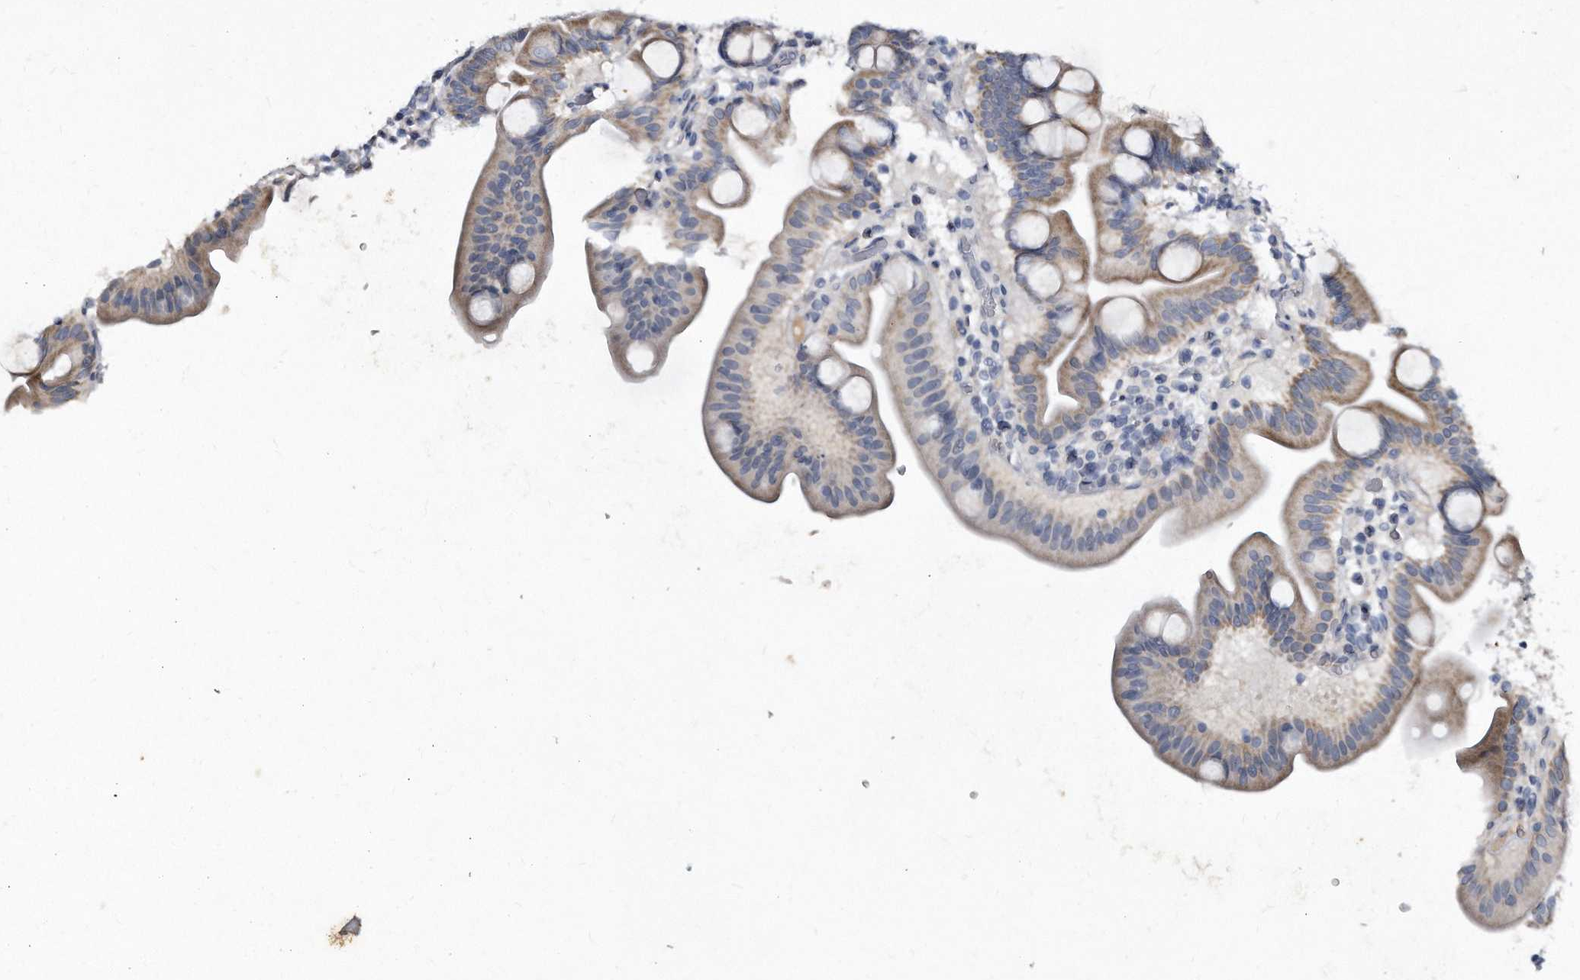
{"staining": {"intensity": "weak", "quantity": ">75%", "location": "cytoplasmic/membranous"}, "tissue": "duodenum", "cell_type": "Glandular cells", "image_type": "normal", "snomed": [{"axis": "morphology", "description": "Normal tissue, NOS"}, {"axis": "topography", "description": "Duodenum"}], "caption": "Brown immunohistochemical staining in unremarkable human duodenum shows weak cytoplasmic/membranous staining in about >75% of glandular cells.", "gene": "KLHDC3", "patient": {"sex": "male", "age": 54}}